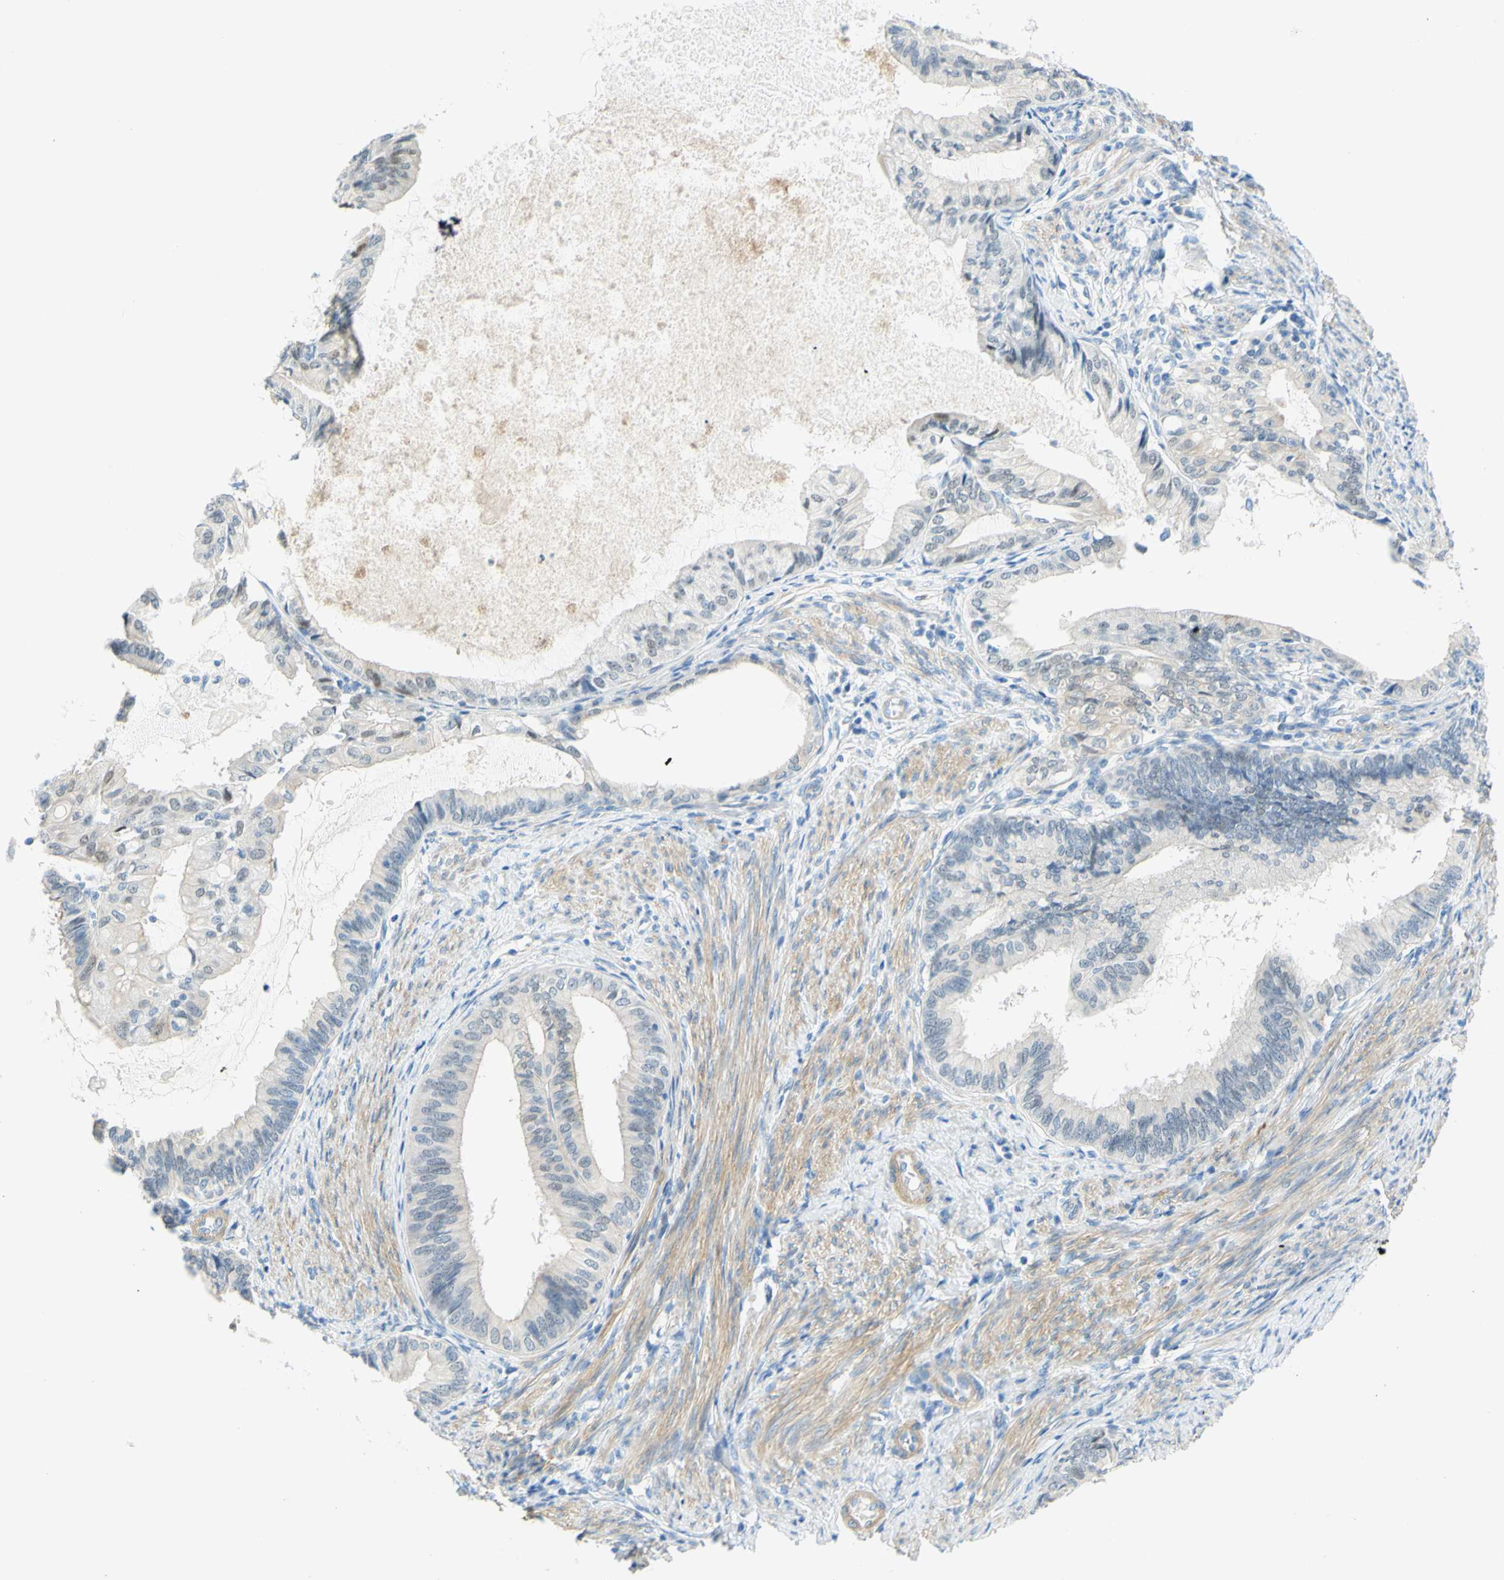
{"staining": {"intensity": "negative", "quantity": "none", "location": "none"}, "tissue": "endometrial cancer", "cell_type": "Tumor cells", "image_type": "cancer", "snomed": [{"axis": "morphology", "description": "Adenocarcinoma, NOS"}, {"axis": "topography", "description": "Endometrium"}], "caption": "The micrograph displays no staining of tumor cells in endometrial adenocarcinoma.", "gene": "ENTREP2", "patient": {"sex": "female", "age": 86}}